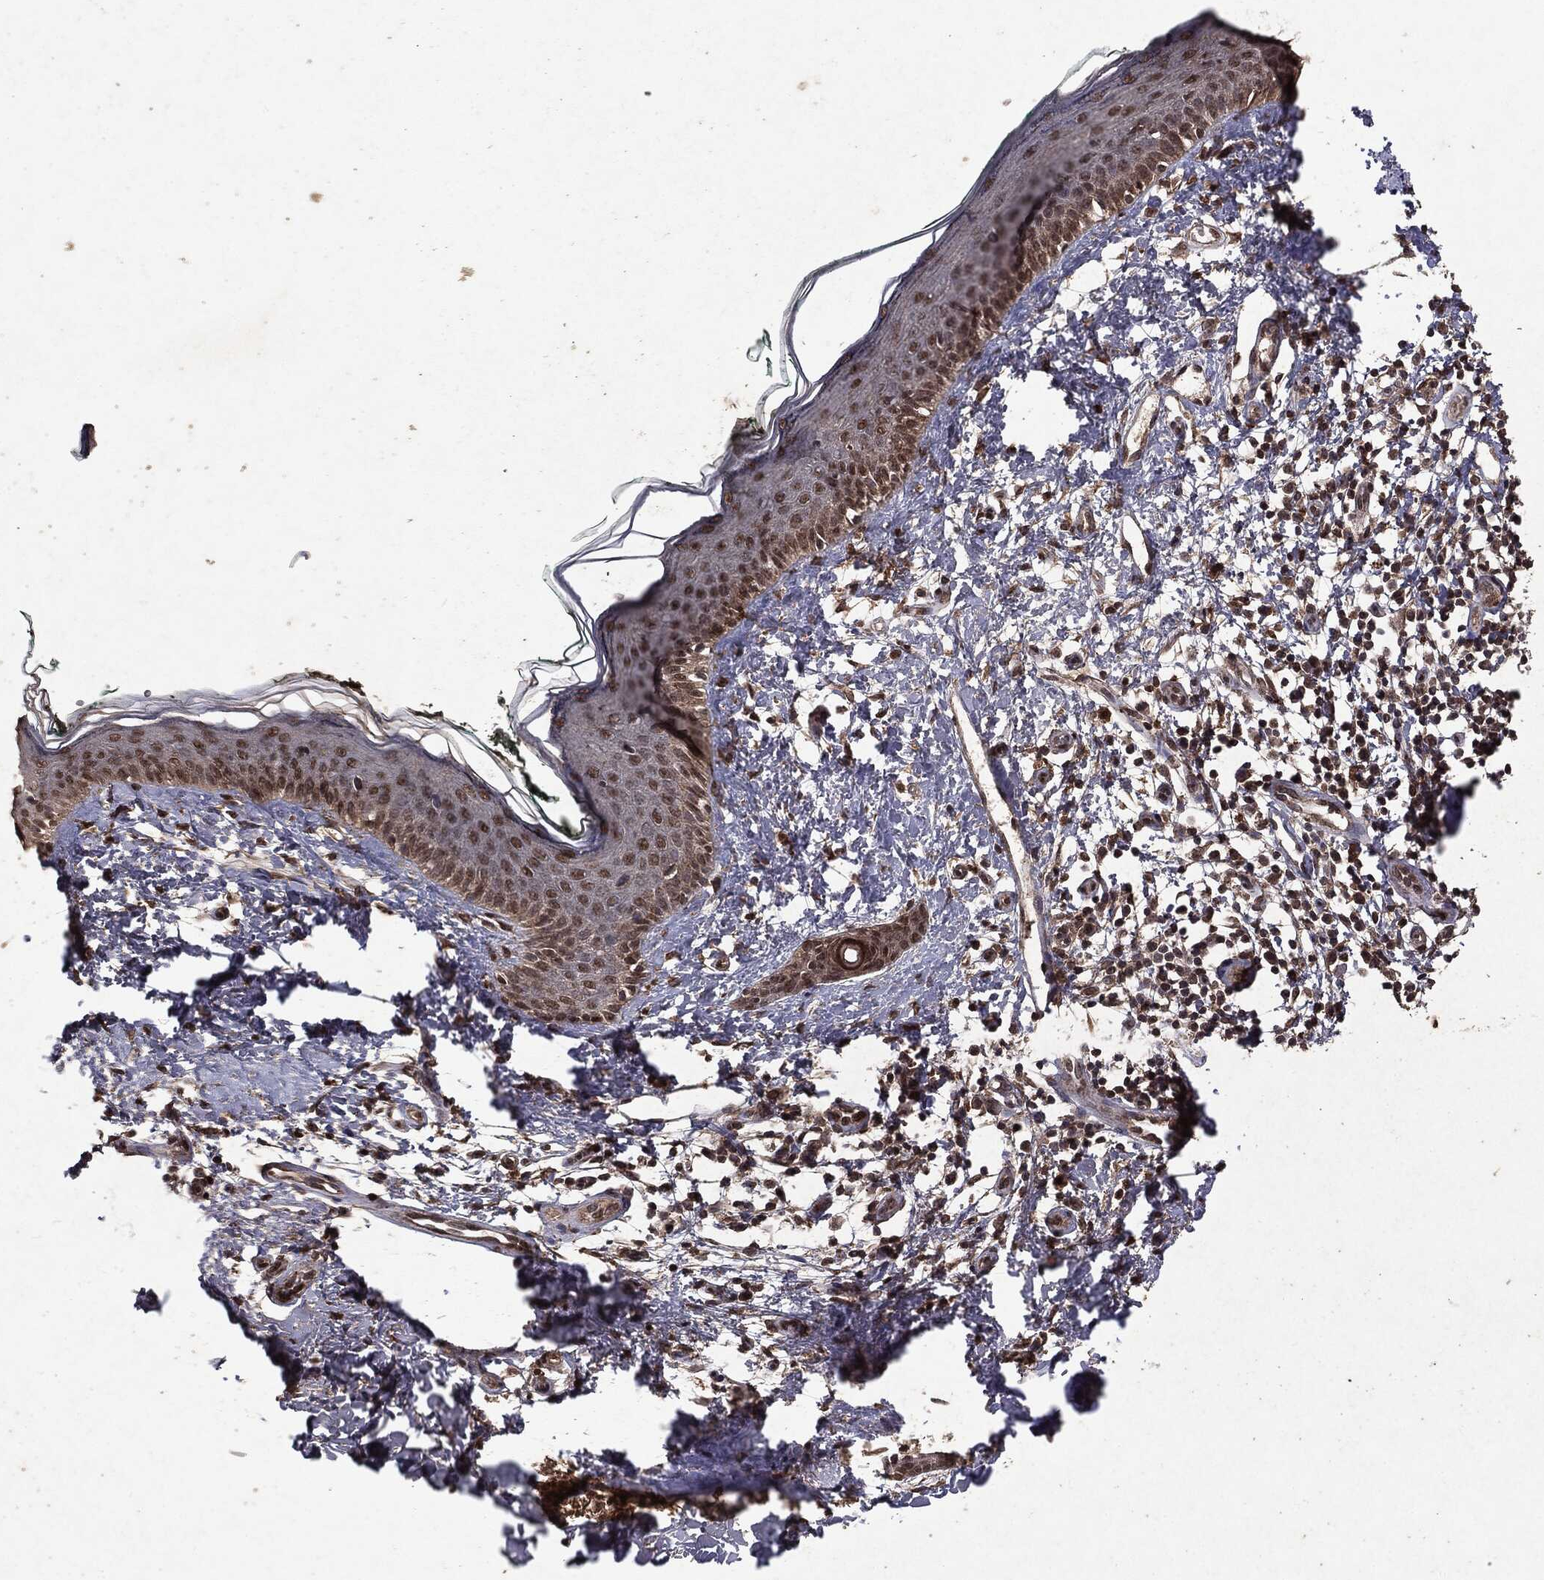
{"staining": {"intensity": "moderate", "quantity": ">75%", "location": "nuclear"}, "tissue": "skin", "cell_type": "Fibroblasts", "image_type": "normal", "snomed": [{"axis": "morphology", "description": "Normal tissue, NOS"}, {"axis": "morphology", "description": "Basal cell carcinoma"}, {"axis": "topography", "description": "Skin"}], "caption": "IHC (DAB (3,3'-diaminobenzidine)) staining of unremarkable human skin exhibits moderate nuclear protein expression in about >75% of fibroblasts.", "gene": "PEBP1", "patient": {"sex": "male", "age": 33}}